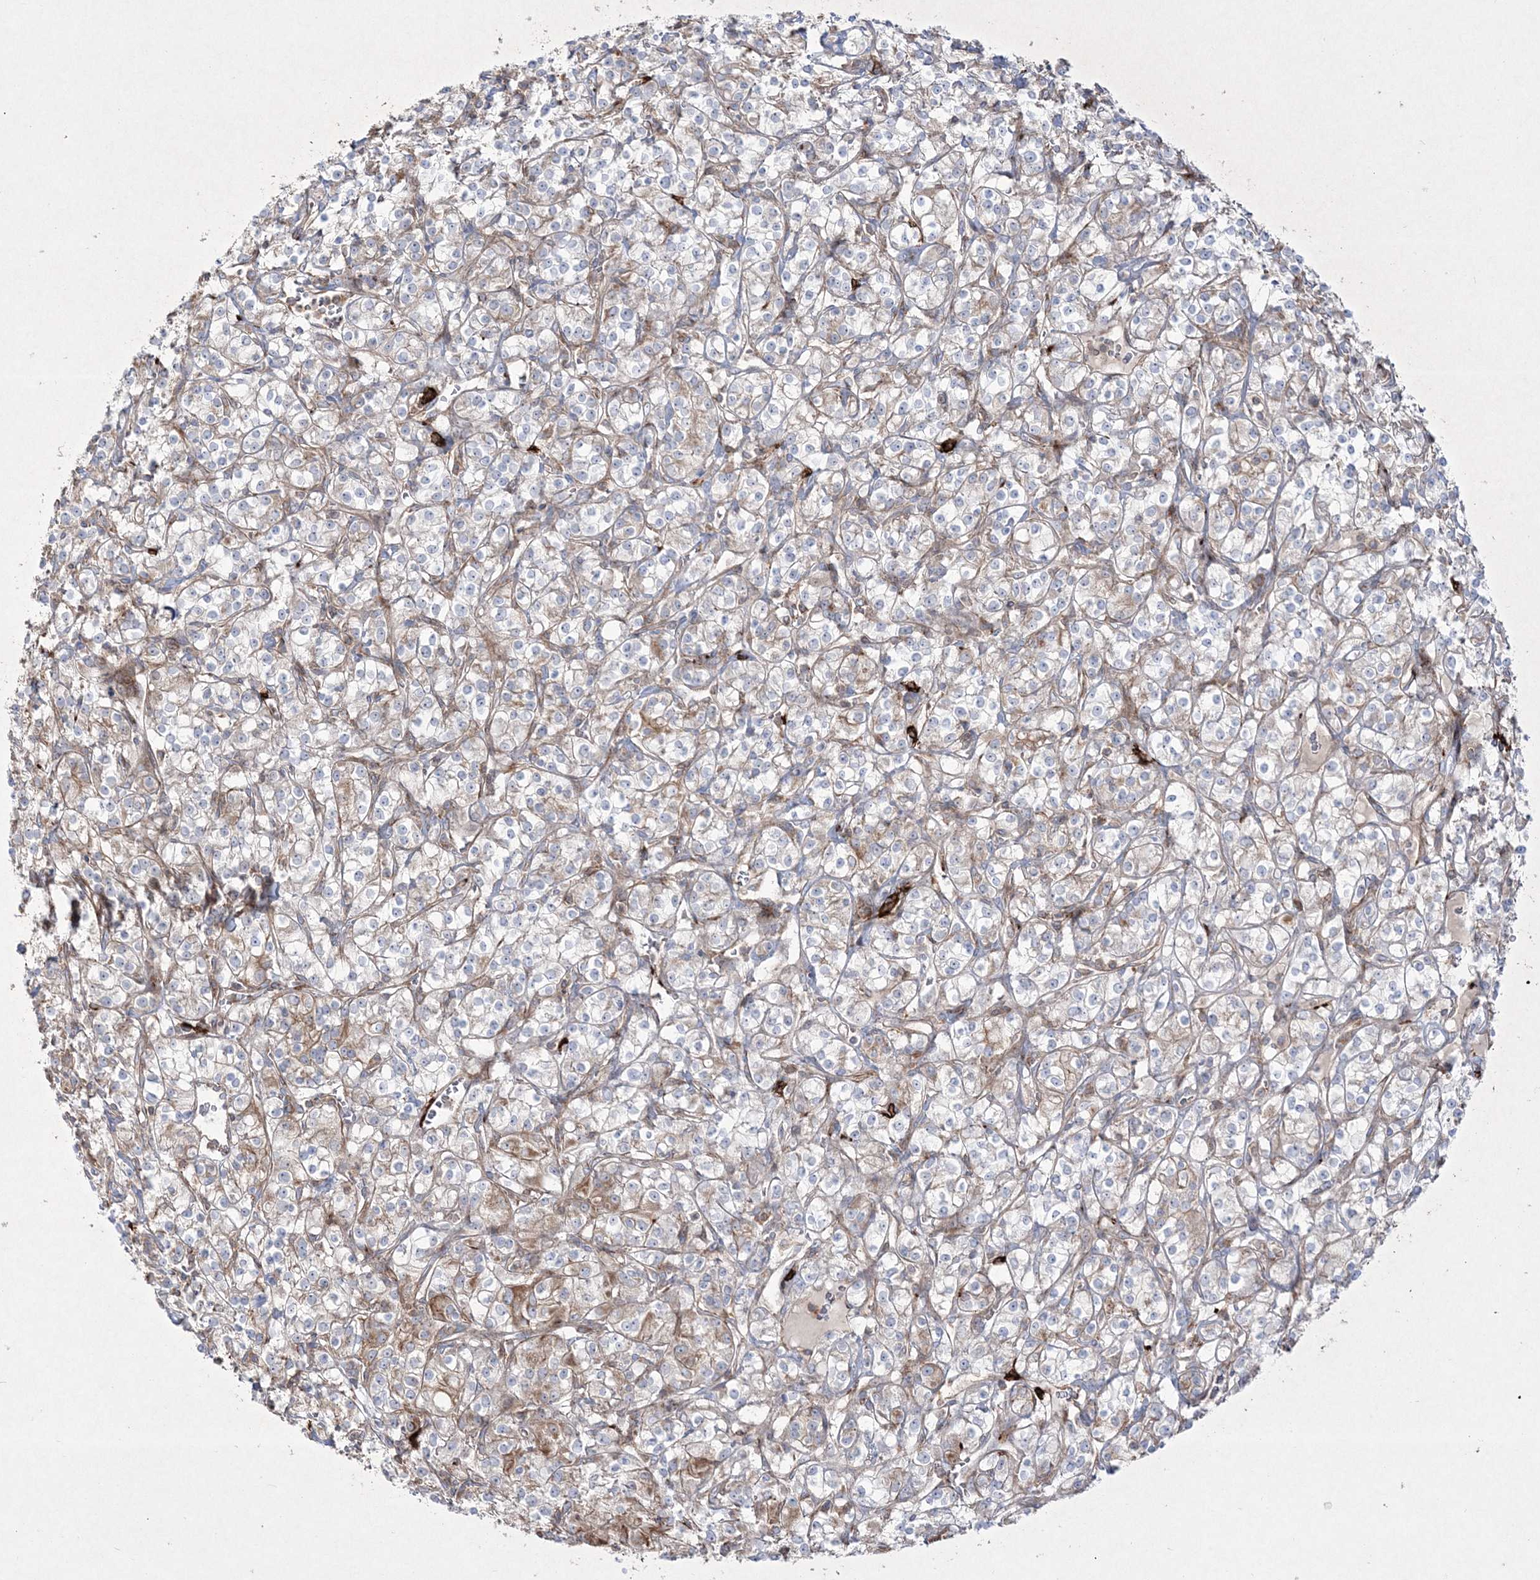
{"staining": {"intensity": "moderate", "quantity": "<25%", "location": "cytoplasmic/membranous"}, "tissue": "renal cancer", "cell_type": "Tumor cells", "image_type": "cancer", "snomed": [{"axis": "morphology", "description": "Adenocarcinoma, NOS"}, {"axis": "topography", "description": "Kidney"}], "caption": "Renal cancer (adenocarcinoma) was stained to show a protein in brown. There is low levels of moderate cytoplasmic/membranous positivity in approximately <25% of tumor cells.", "gene": "RICTOR", "patient": {"sex": "male", "age": 77}}